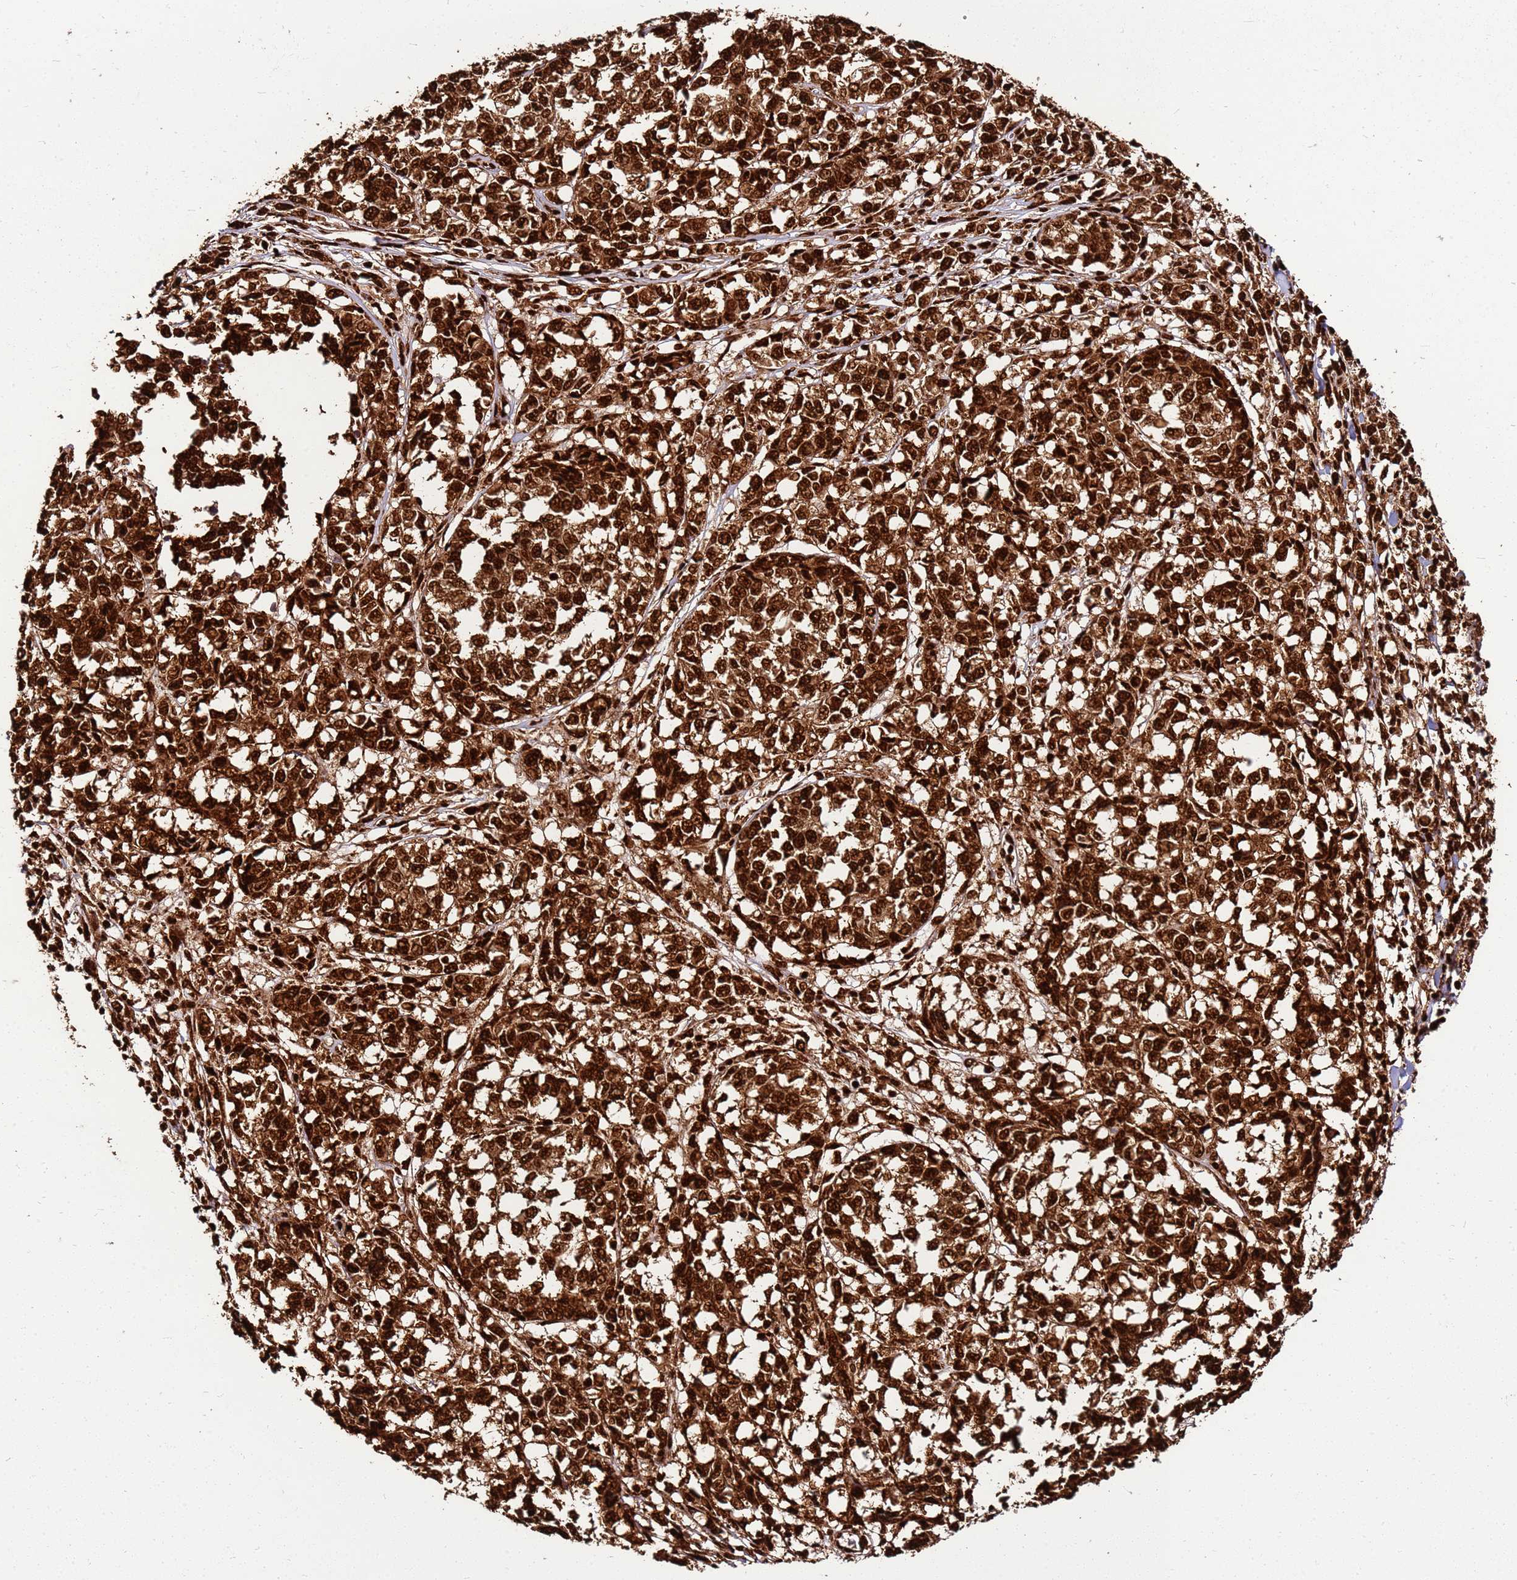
{"staining": {"intensity": "strong", "quantity": ">75%", "location": "cytoplasmic/membranous,nuclear"}, "tissue": "melanoma", "cell_type": "Tumor cells", "image_type": "cancer", "snomed": [{"axis": "morphology", "description": "Malignant melanoma, NOS"}, {"axis": "topography", "description": "Skin"}], "caption": "Malignant melanoma stained with IHC exhibits strong cytoplasmic/membranous and nuclear positivity in about >75% of tumor cells.", "gene": "HNRNPAB", "patient": {"sex": "female", "age": 72}}